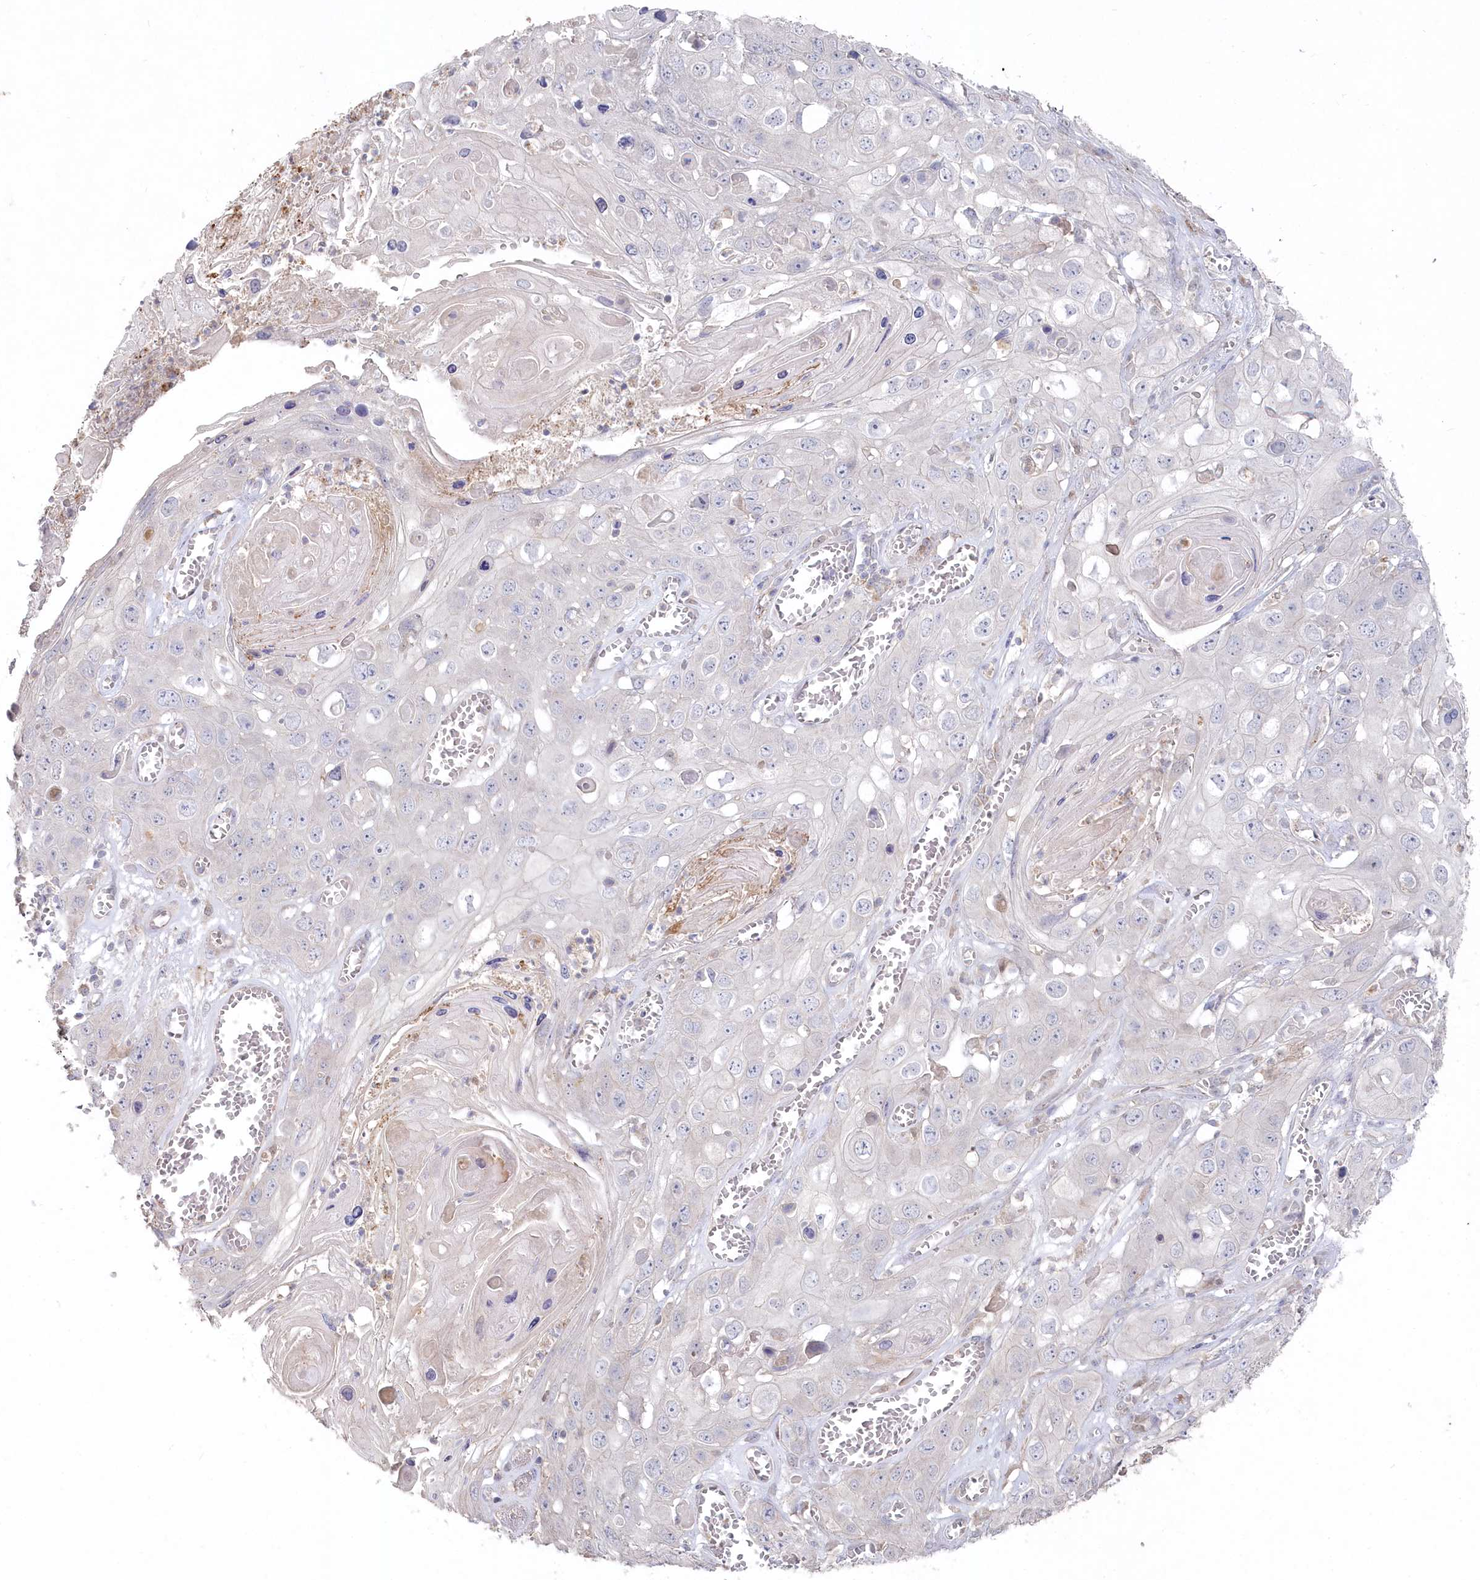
{"staining": {"intensity": "negative", "quantity": "none", "location": "none"}, "tissue": "skin cancer", "cell_type": "Tumor cells", "image_type": "cancer", "snomed": [{"axis": "morphology", "description": "Squamous cell carcinoma, NOS"}, {"axis": "topography", "description": "Skin"}], "caption": "Micrograph shows no significant protein expression in tumor cells of skin squamous cell carcinoma.", "gene": "TGFBRAP1", "patient": {"sex": "male", "age": 55}}